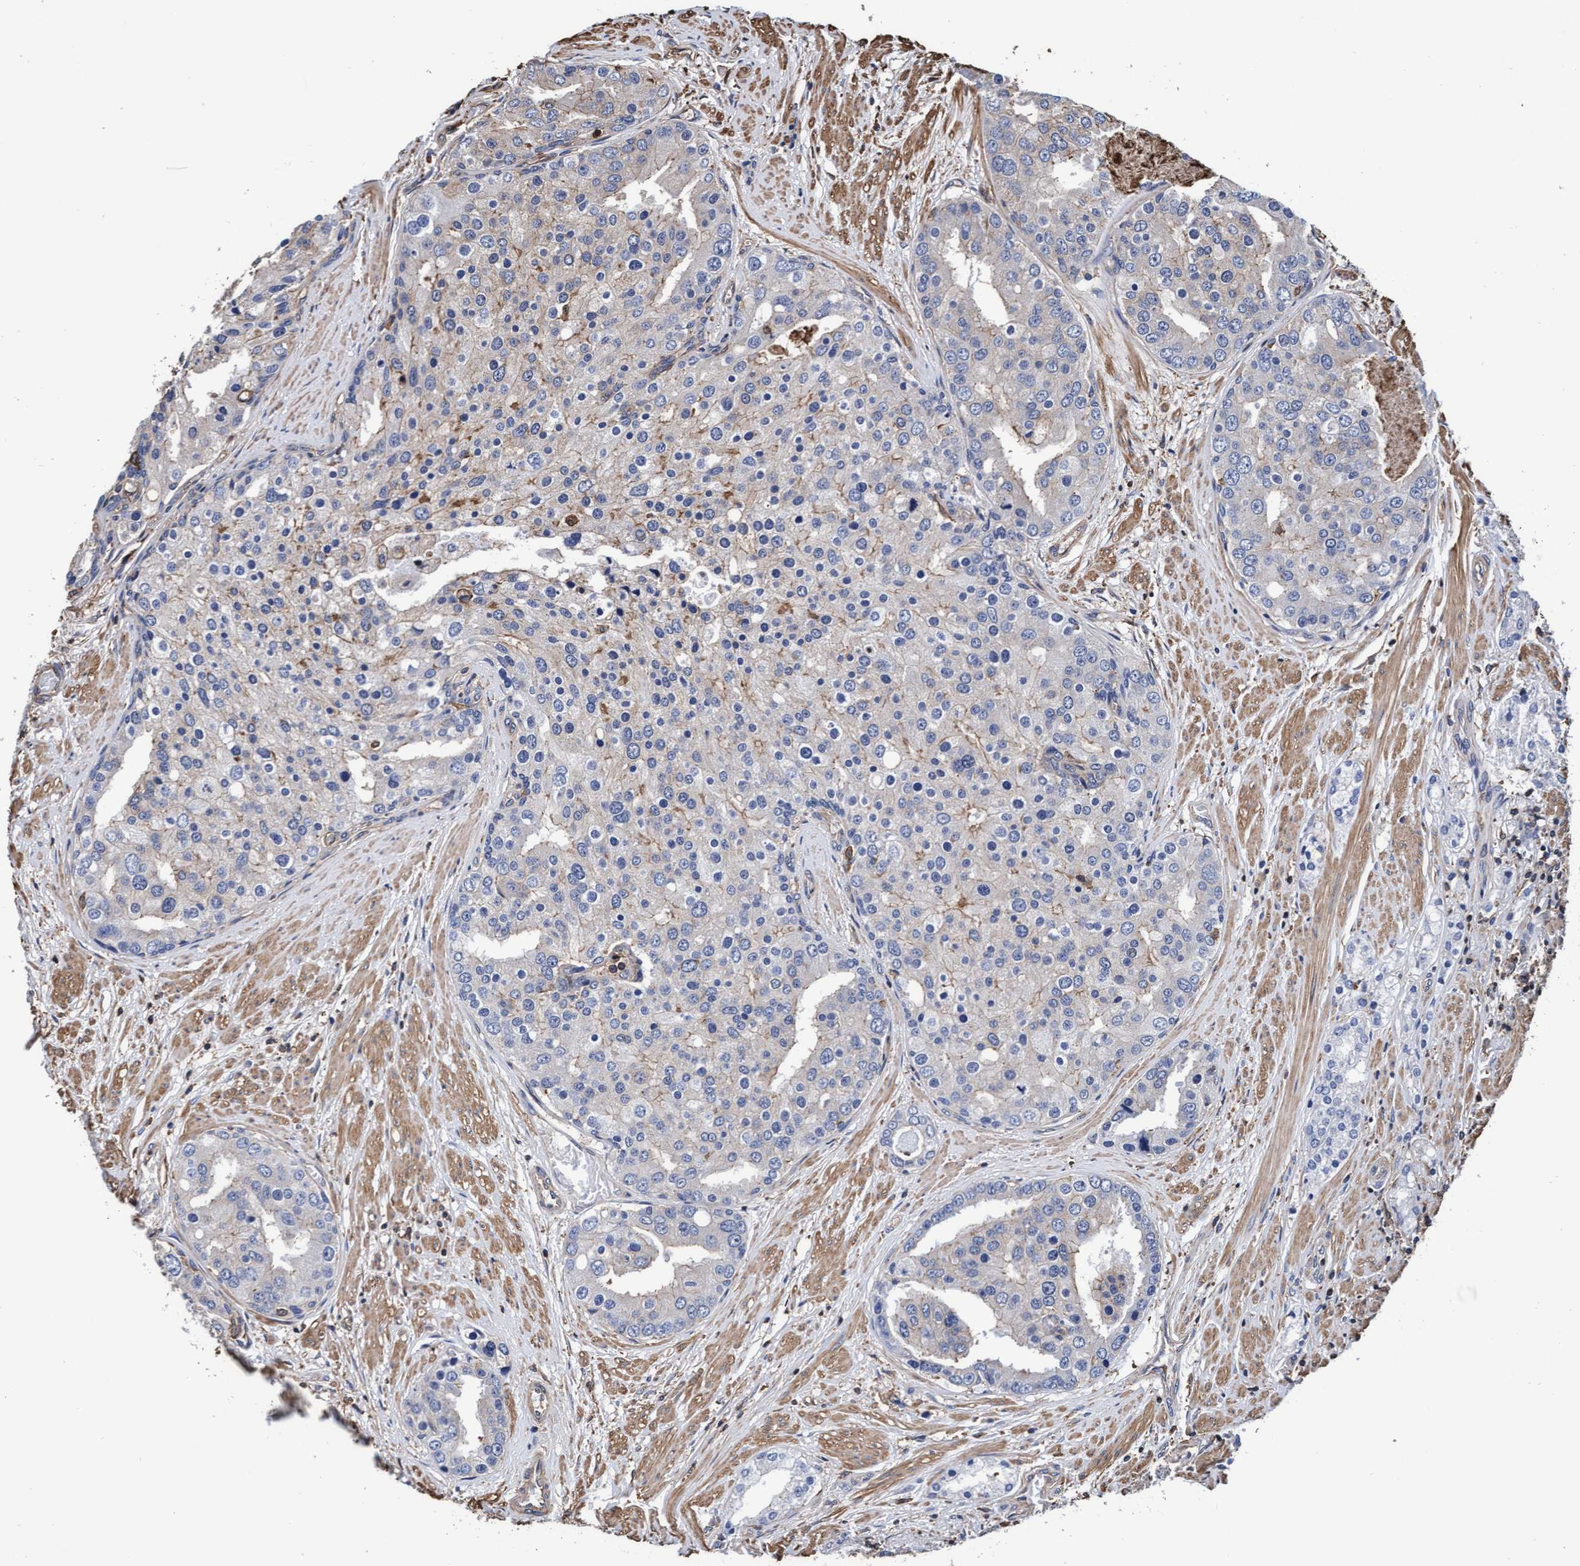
{"staining": {"intensity": "weak", "quantity": "<25%", "location": "cytoplasmic/membranous"}, "tissue": "prostate cancer", "cell_type": "Tumor cells", "image_type": "cancer", "snomed": [{"axis": "morphology", "description": "Adenocarcinoma, High grade"}, {"axis": "topography", "description": "Prostate"}], "caption": "A high-resolution image shows IHC staining of prostate cancer, which shows no significant positivity in tumor cells.", "gene": "GRHPR", "patient": {"sex": "male", "age": 50}}